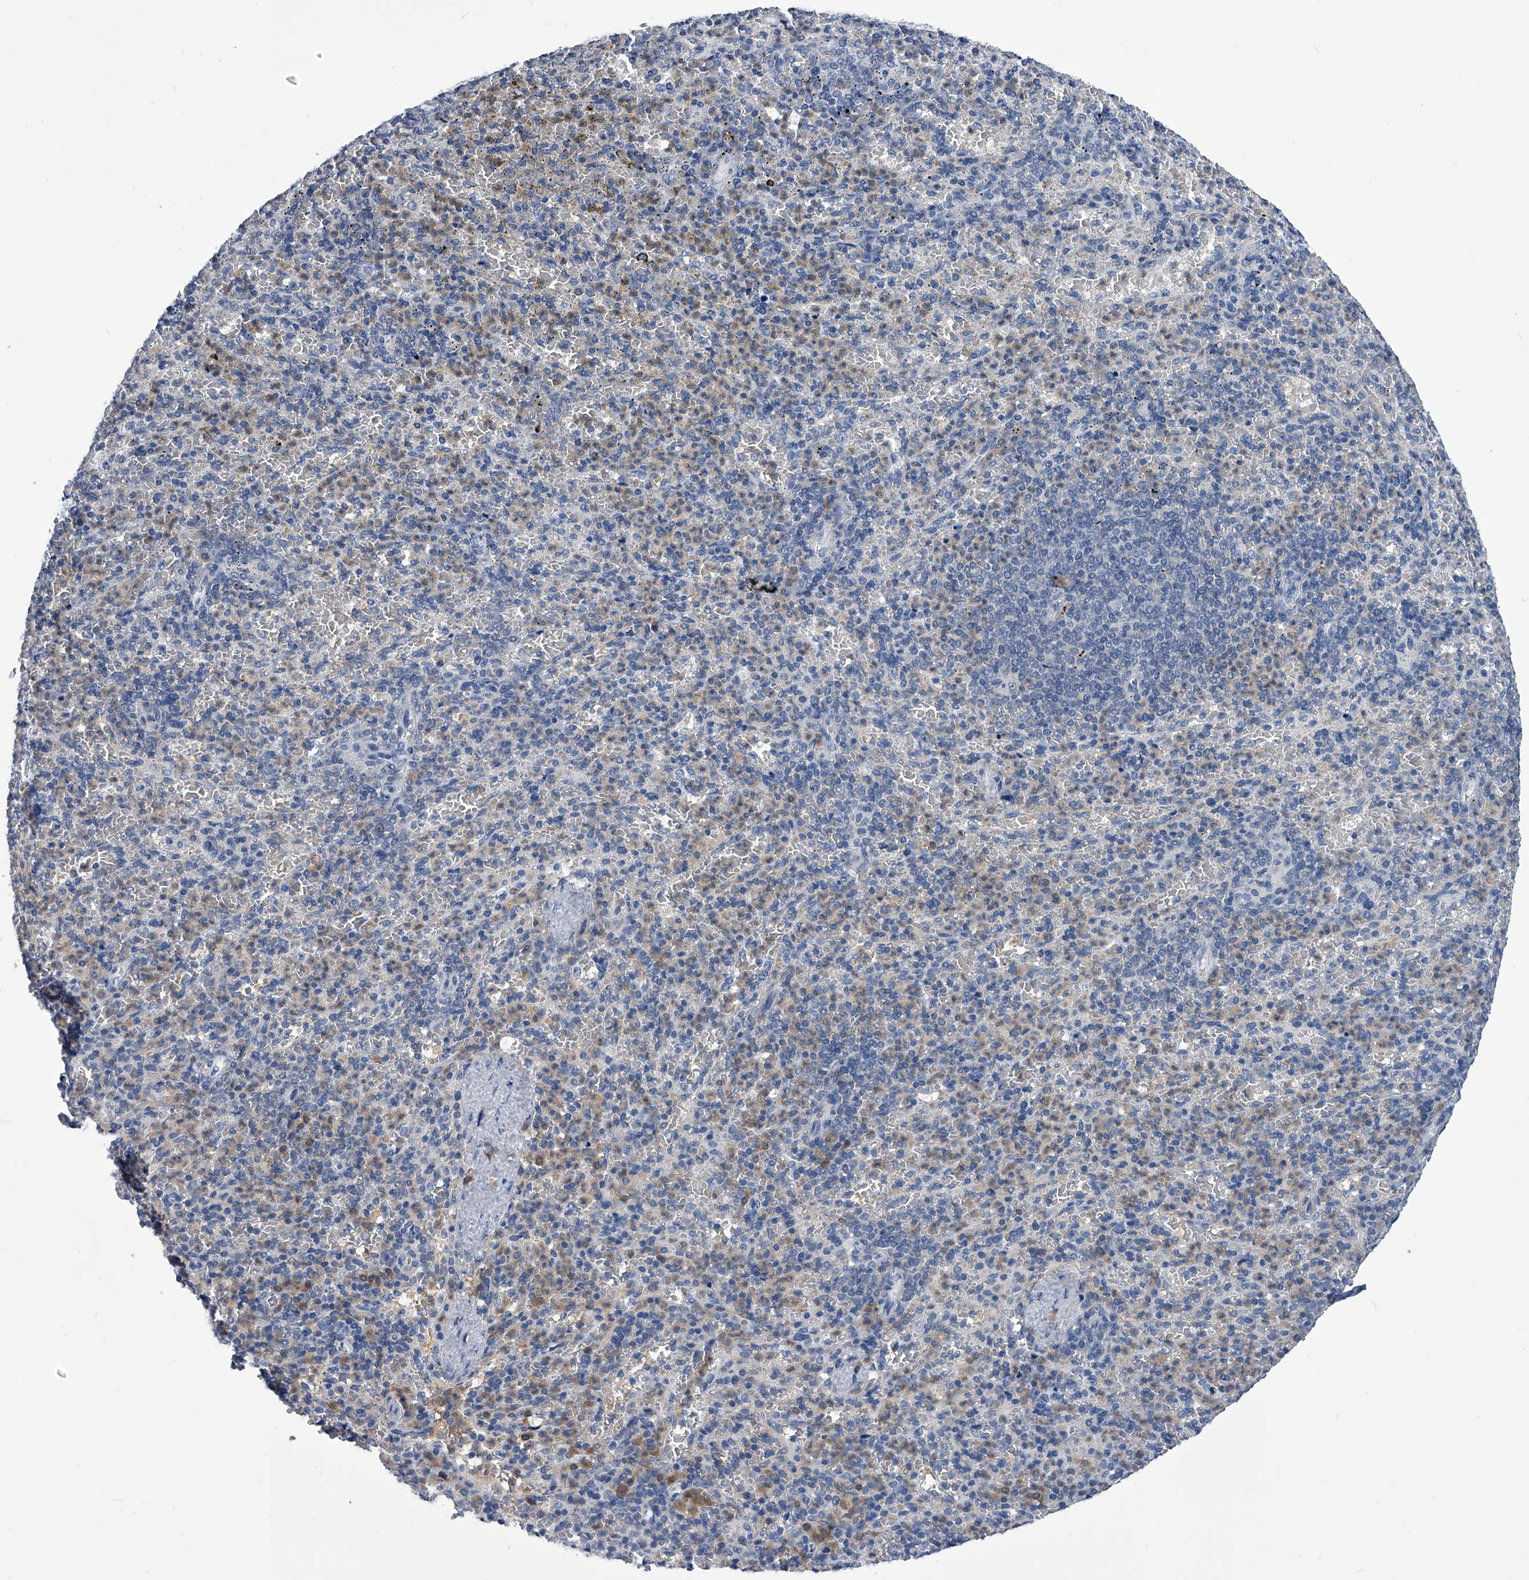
{"staining": {"intensity": "negative", "quantity": "none", "location": "none"}, "tissue": "spleen", "cell_type": "Cells in red pulp", "image_type": "normal", "snomed": [{"axis": "morphology", "description": "Normal tissue, NOS"}, {"axis": "topography", "description": "Spleen"}], "caption": "High magnification brightfield microscopy of normal spleen stained with DAB (3,3'-diaminobenzidine) (brown) and counterstained with hematoxylin (blue): cells in red pulp show no significant expression.", "gene": "PDXK", "patient": {"sex": "female", "age": 74}}